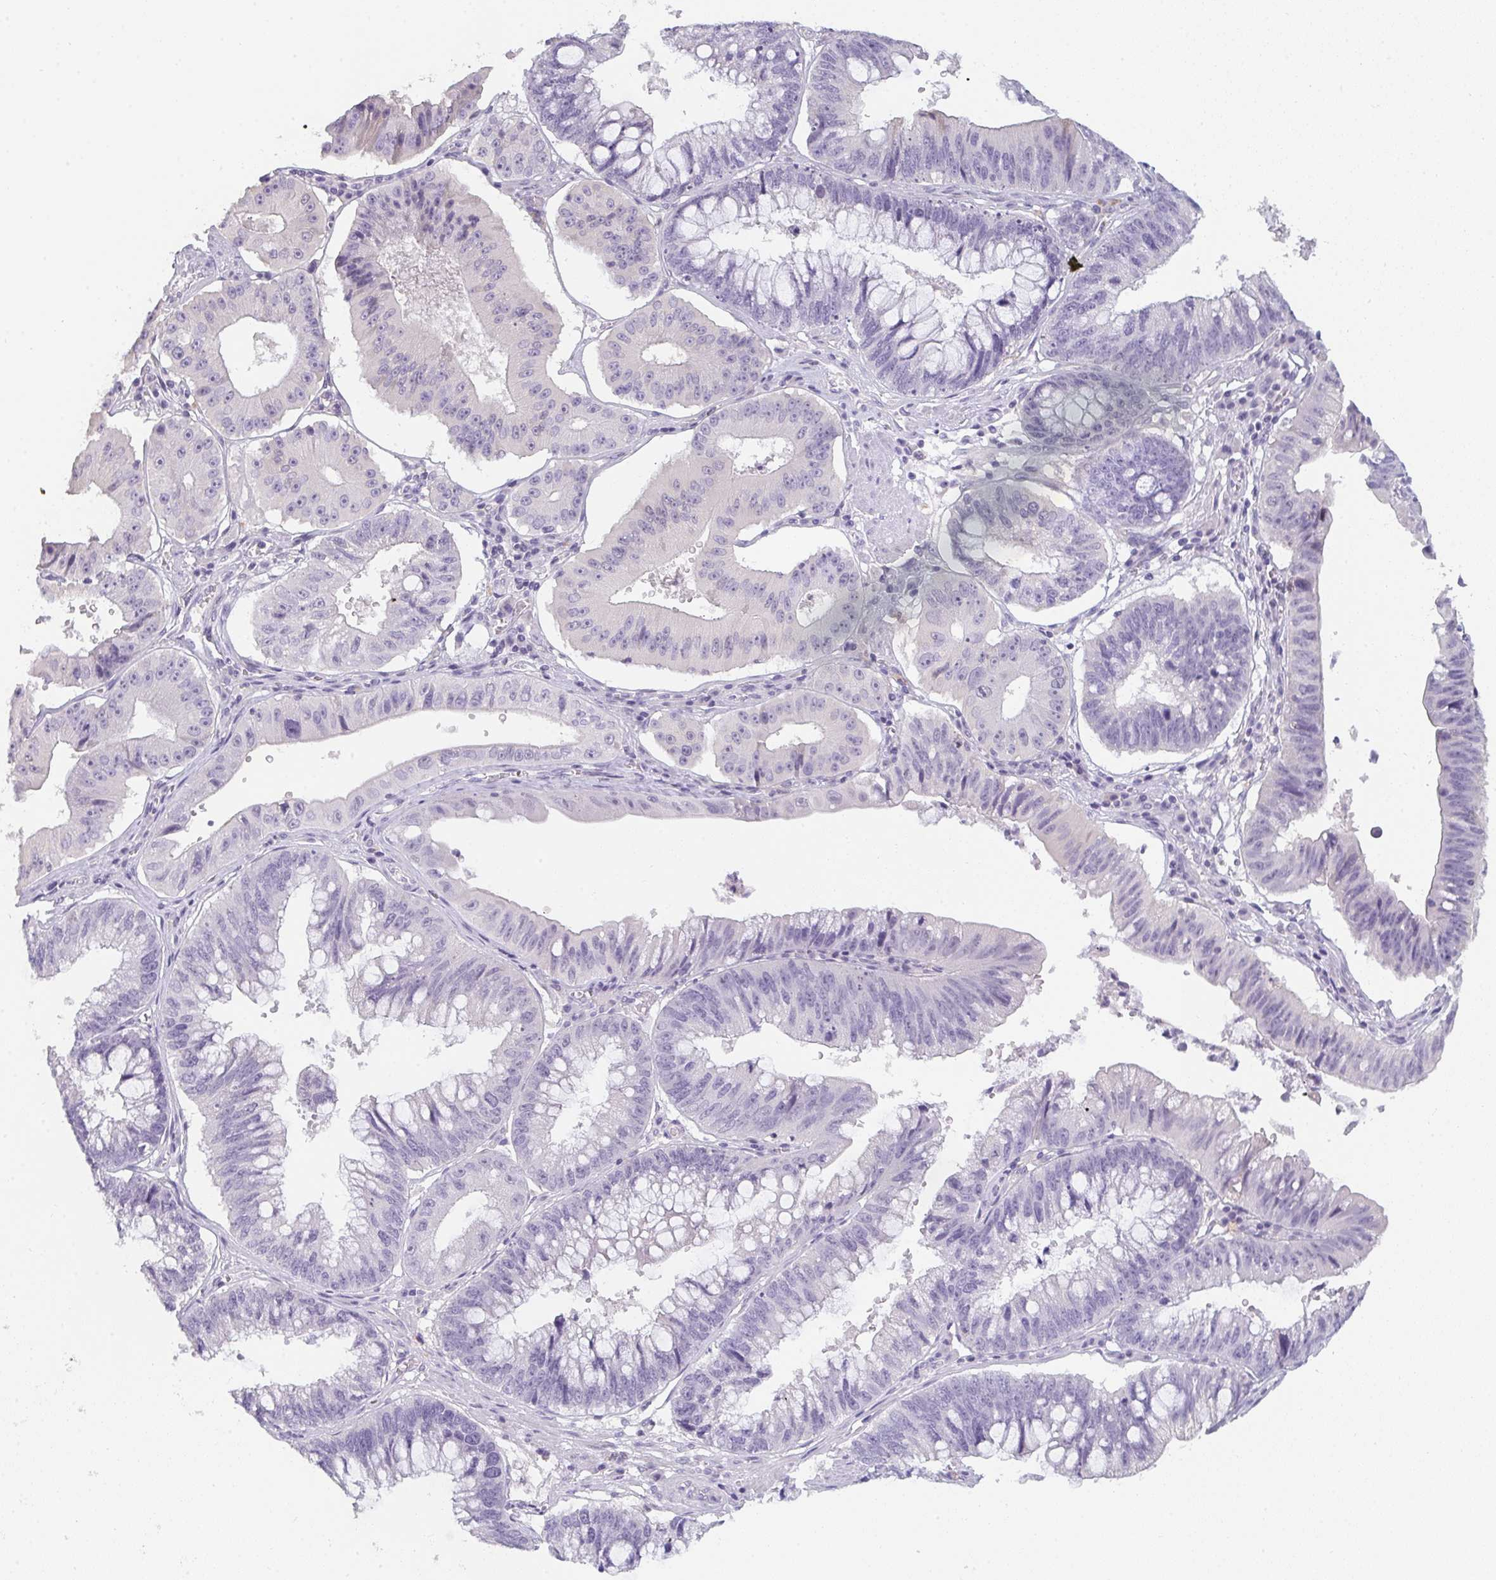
{"staining": {"intensity": "negative", "quantity": "none", "location": "none"}, "tissue": "stomach cancer", "cell_type": "Tumor cells", "image_type": "cancer", "snomed": [{"axis": "morphology", "description": "Adenocarcinoma, NOS"}, {"axis": "topography", "description": "Stomach"}], "caption": "This is an immunohistochemistry (IHC) image of adenocarcinoma (stomach). There is no positivity in tumor cells.", "gene": "C1QTNF8", "patient": {"sex": "male", "age": 59}}